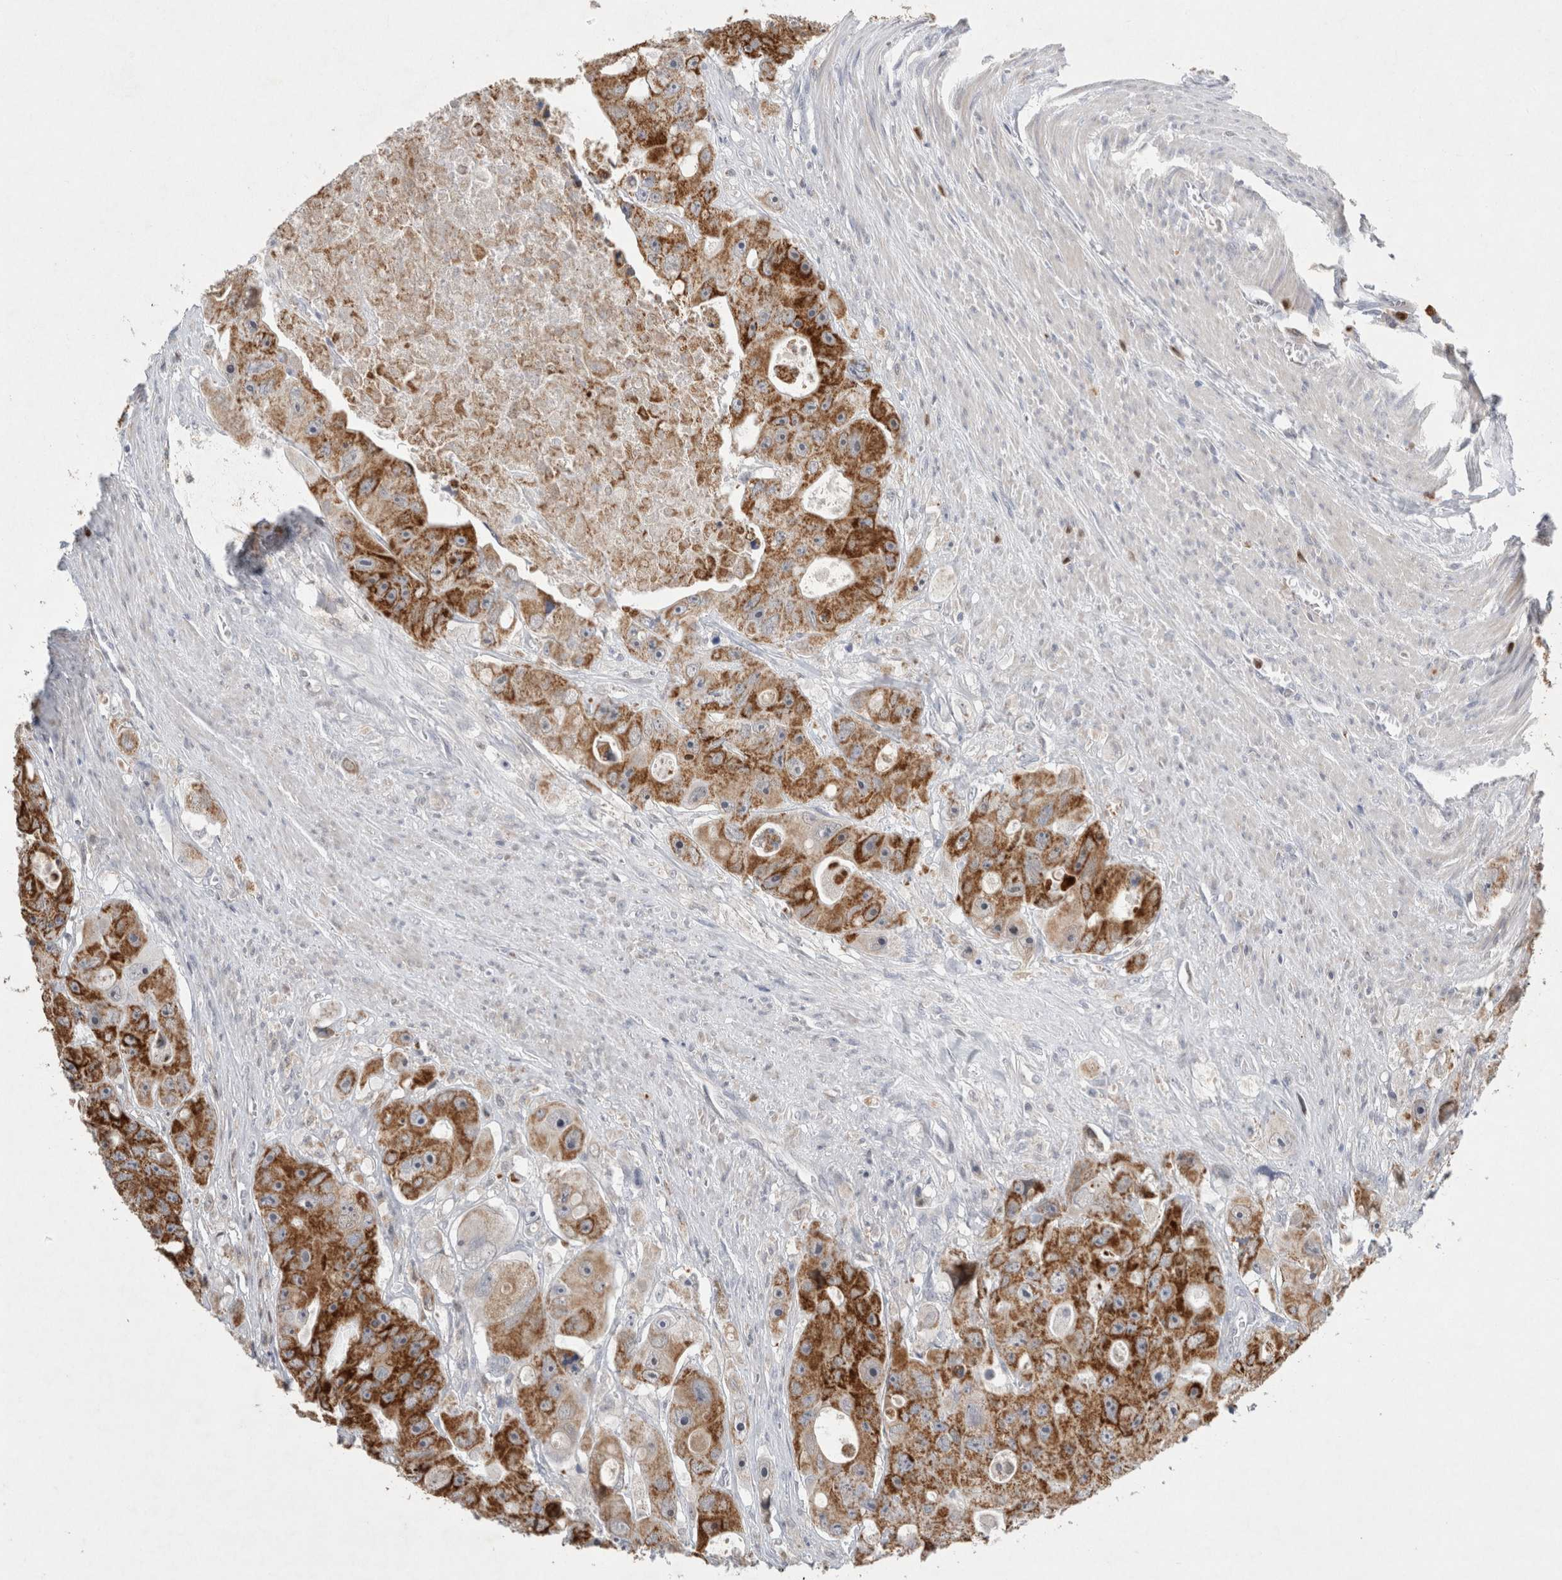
{"staining": {"intensity": "strong", "quantity": ">75%", "location": "cytoplasmic/membranous"}, "tissue": "colorectal cancer", "cell_type": "Tumor cells", "image_type": "cancer", "snomed": [{"axis": "morphology", "description": "Adenocarcinoma, NOS"}, {"axis": "topography", "description": "Colon"}], "caption": "Strong cytoplasmic/membranous positivity is seen in about >75% of tumor cells in colorectal cancer (adenocarcinoma).", "gene": "AGMAT", "patient": {"sex": "female", "age": 46}}